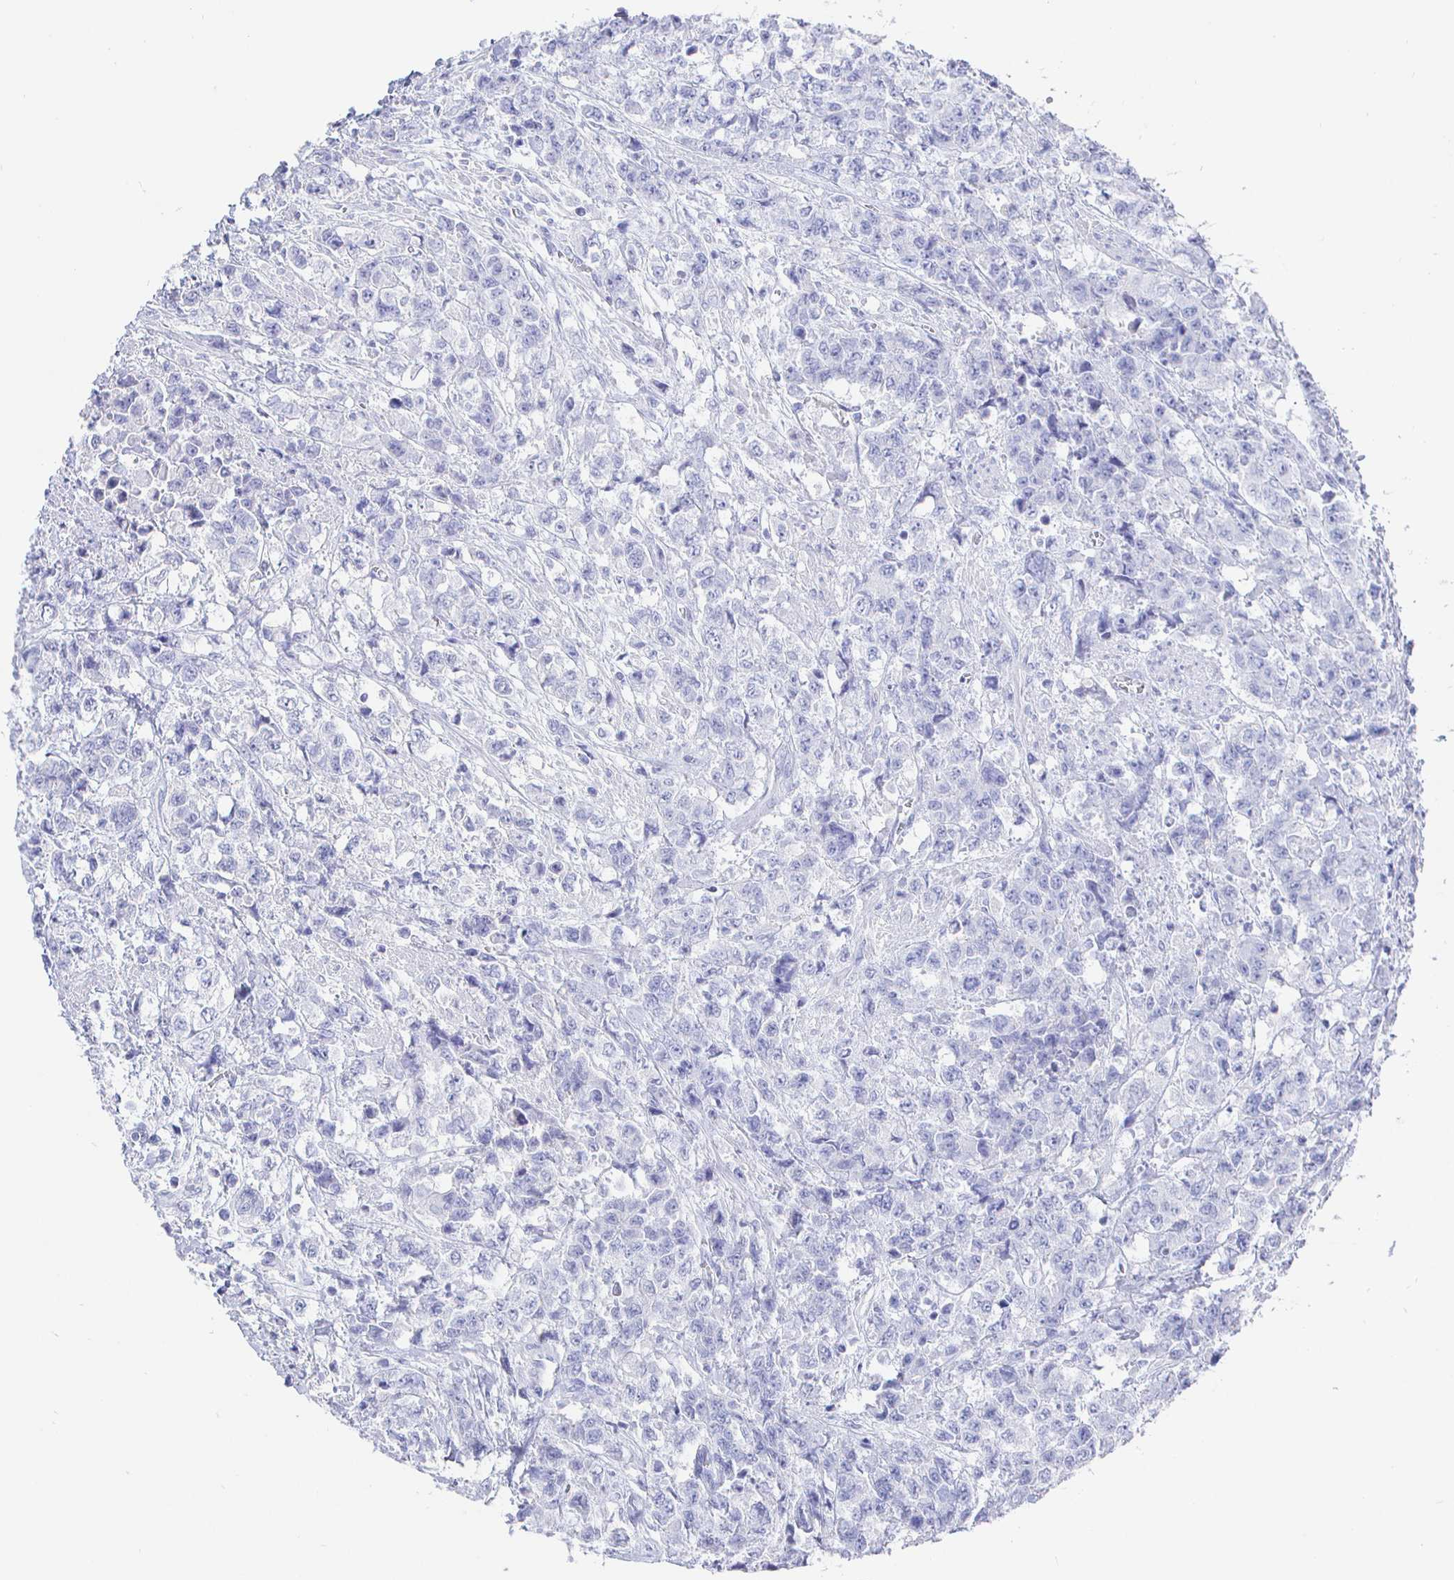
{"staining": {"intensity": "negative", "quantity": "none", "location": "none"}, "tissue": "urothelial cancer", "cell_type": "Tumor cells", "image_type": "cancer", "snomed": [{"axis": "morphology", "description": "Urothelial carcinoma, High grade"}, {"axis": "topography", "description": "Urinary bladder"}], "caption": "High-grade urothelial carcinoma stained for a protein using immunohistochemistry (IHC) demonstrates no staining tumor cells.", "gene": "CLCA1", "patient": {"sex": "female", "age": 78}}